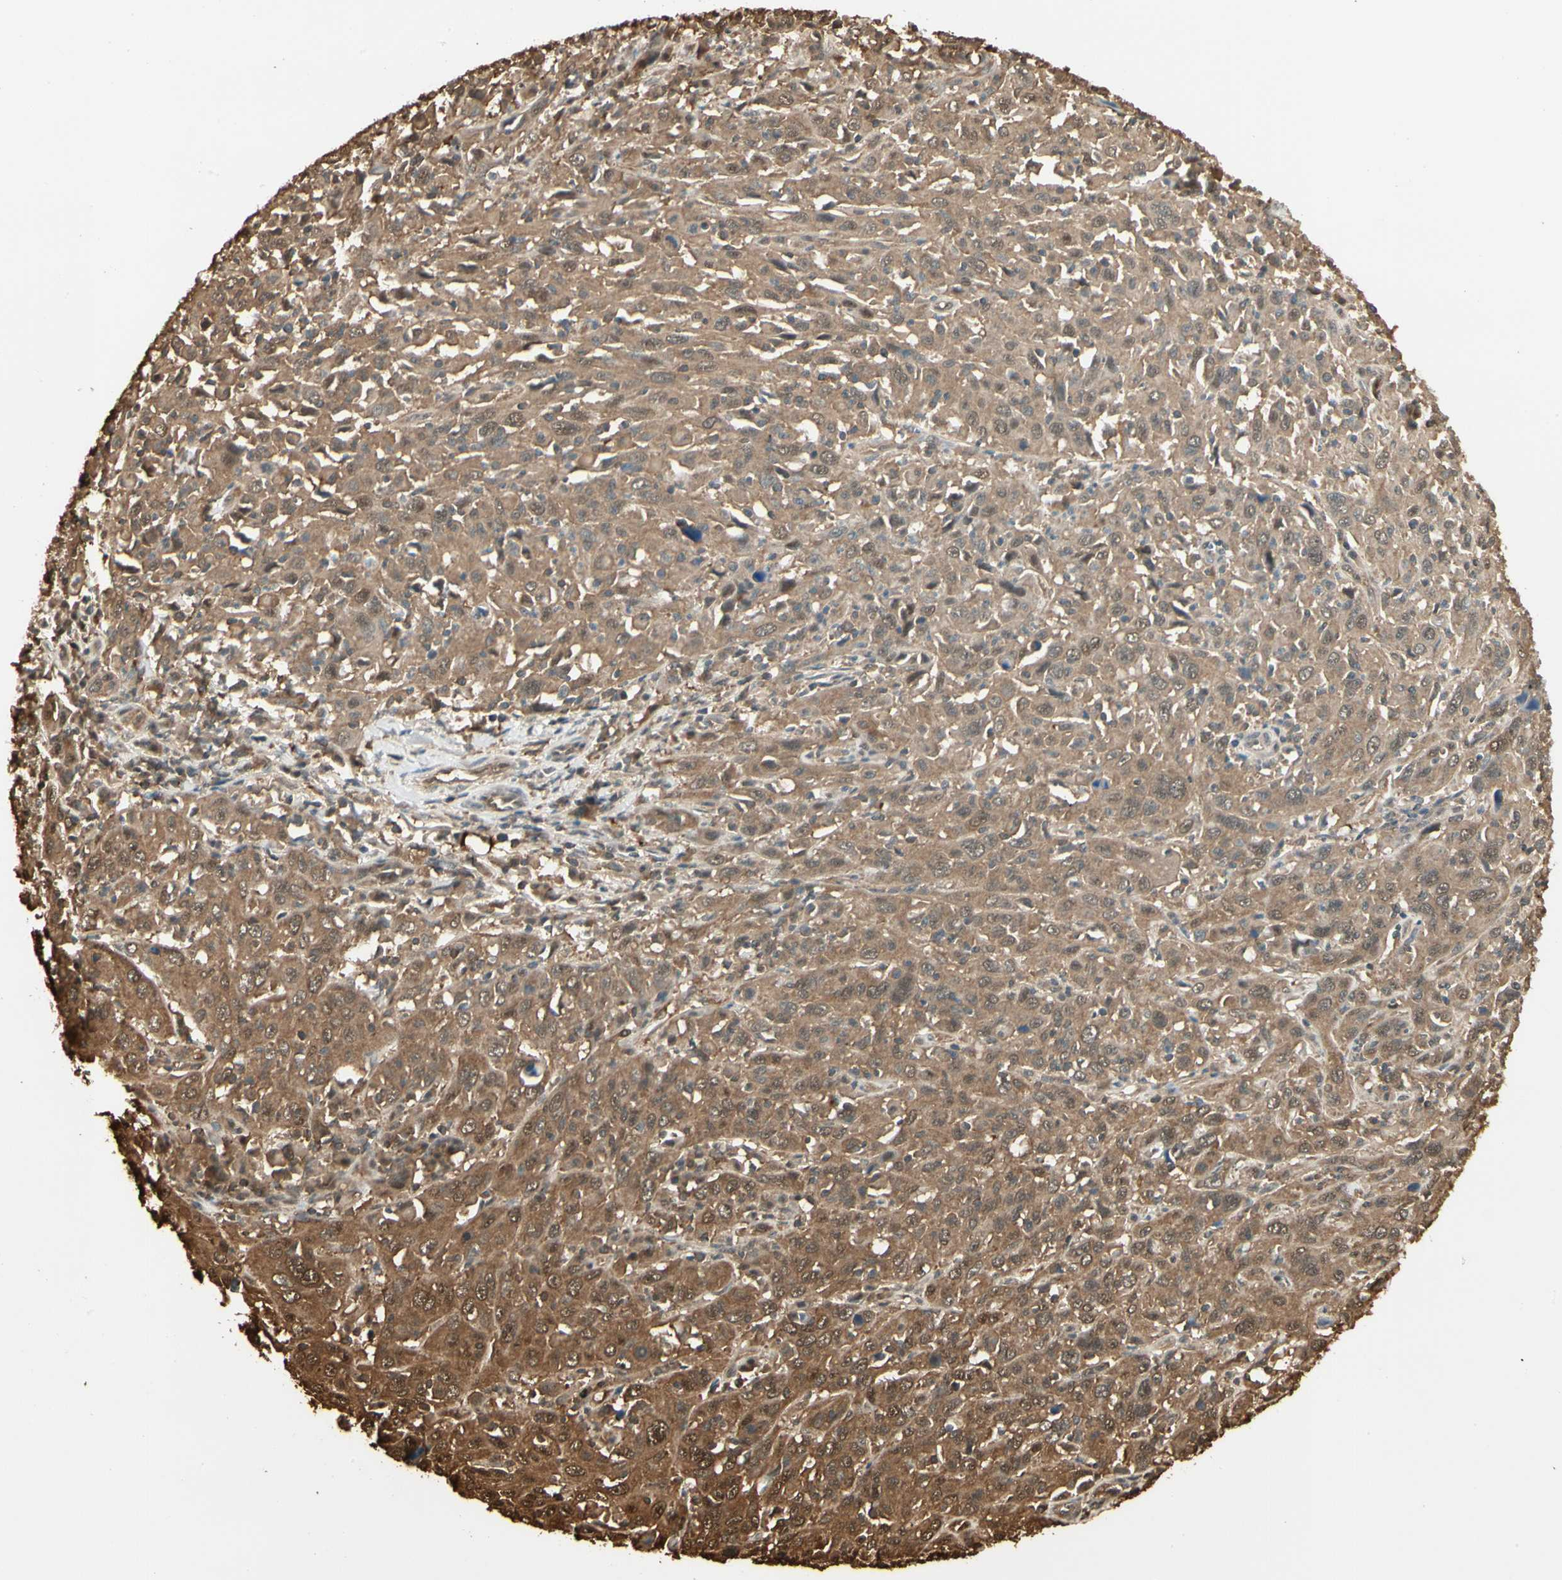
{"staining": {"intensity": "strong", "quantity": ">75%", "location": "cytoplasmic/membranous,nuclear"}, "tissue": "cervical cancer", "cell_type": "Tumor cells", "image_type": "cancer", "snomed": [{"axis": "morphology", "description": "Squamous cell carcinoma, NOS"}, {"axis": "topography", "description": "Cervix"}], "caption": "High-magnification brightfield microscopy of cervical cancer (squamous cell carcinoma) stained with DAB (3,3'-diaminobenzidine) (brown) and counterstained with hematoxylin (blue). tumor cells exhibit strong cytoplasmic/membranous and nuclear expression is identified in approximately>75% of cells.", "gene": "YWHAE", "patient": {"sex": "female", "age": 46}}